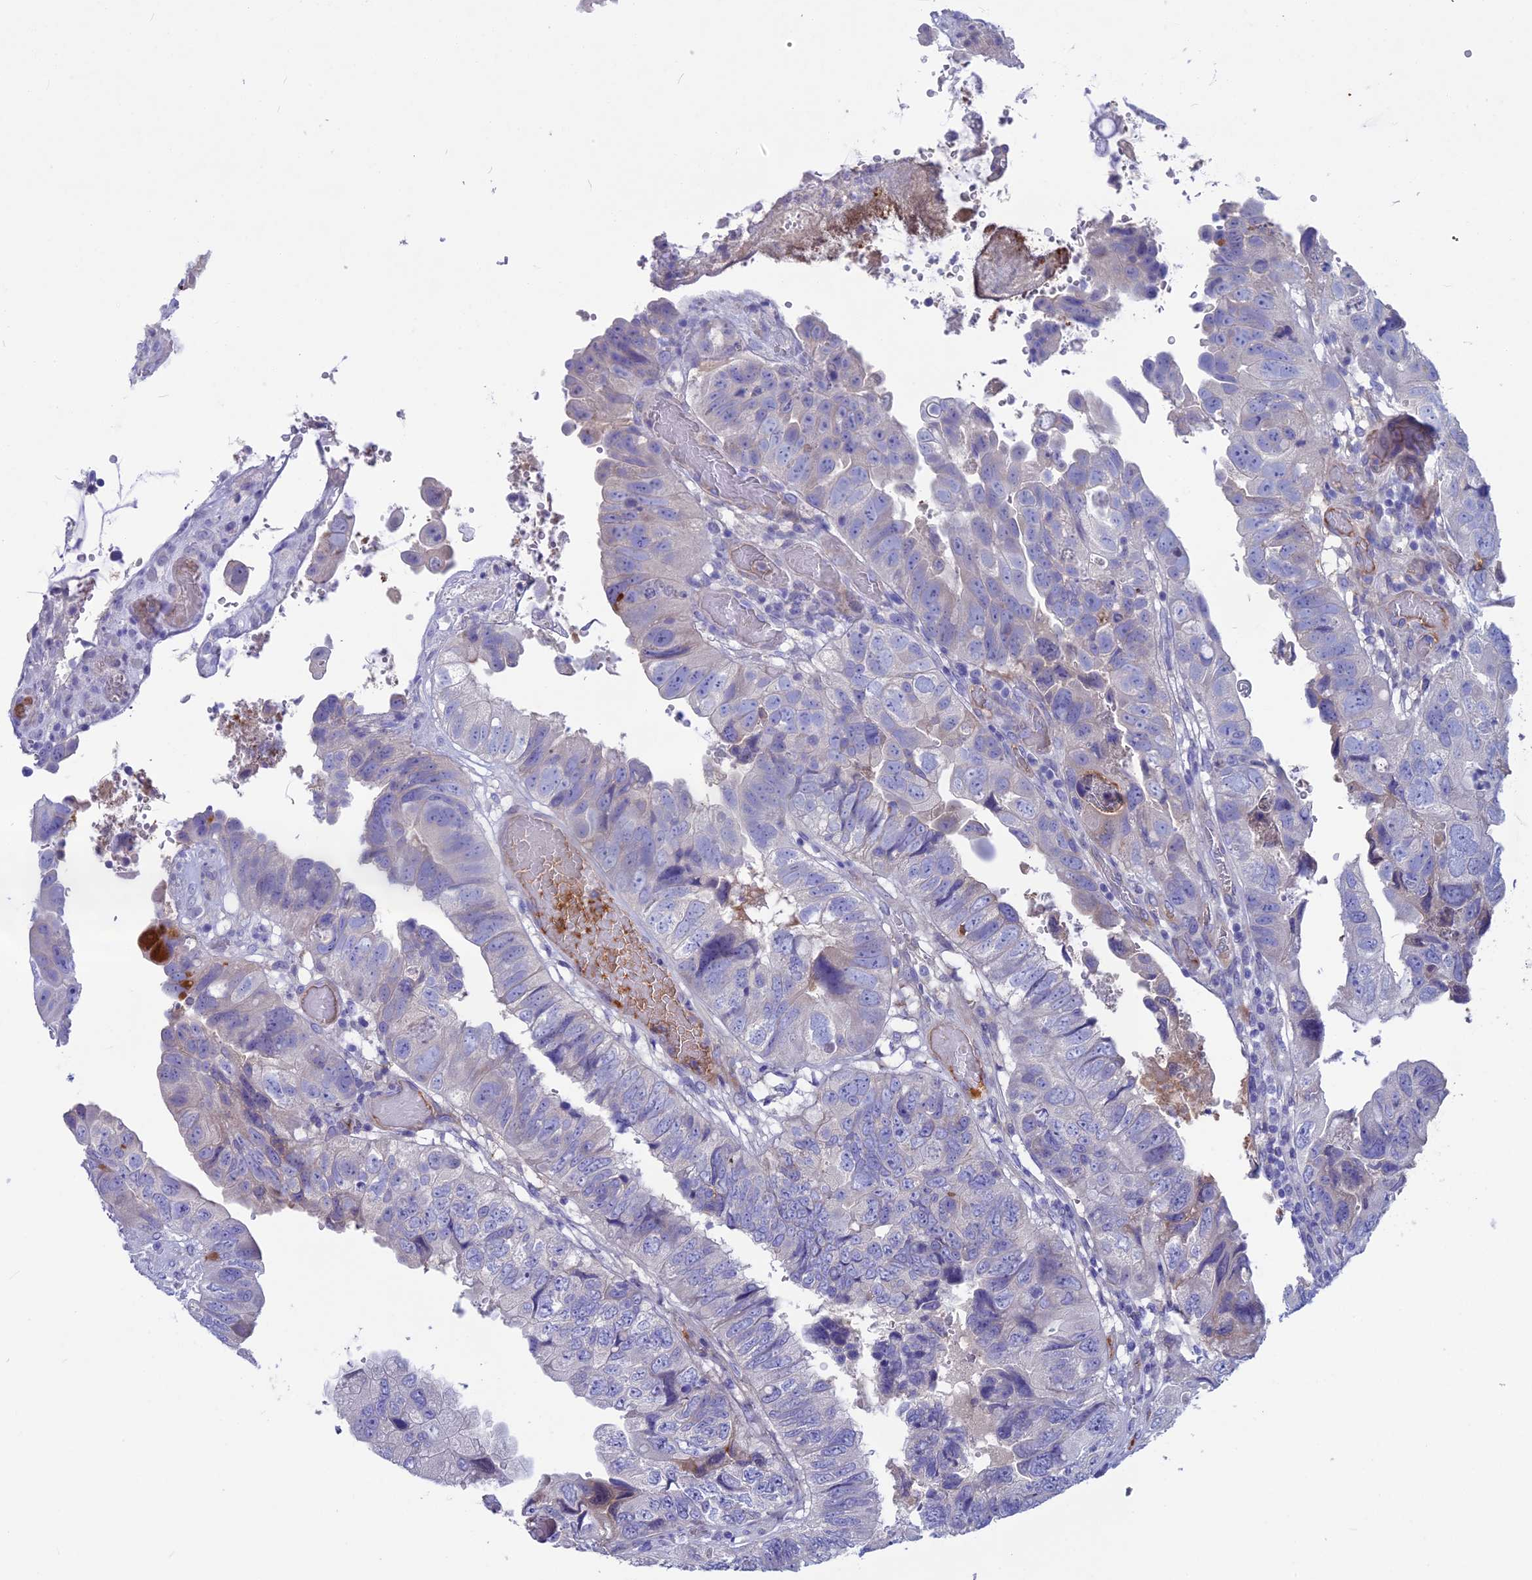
{"staining": {"intensity": "negative", "quantity": "none", "location": "none"}, "tissue": "colorectal cancer", "cell_type": "Tumor cells", "image_type": "cancer", "snomed": [{"axis": "morphology", "description": "Adenocarcinoma, NOS"}, {"axis": "topography", "description": "Rectum"}], "caption": "IHC image of neoplastic tissue: colorectal cancer (adenocarcinoma) stained with DAB exhibits no significant protein positivity in tumor cells.", "gene": "SNAP91", "patient": {"sex": "male", "age": 63}}